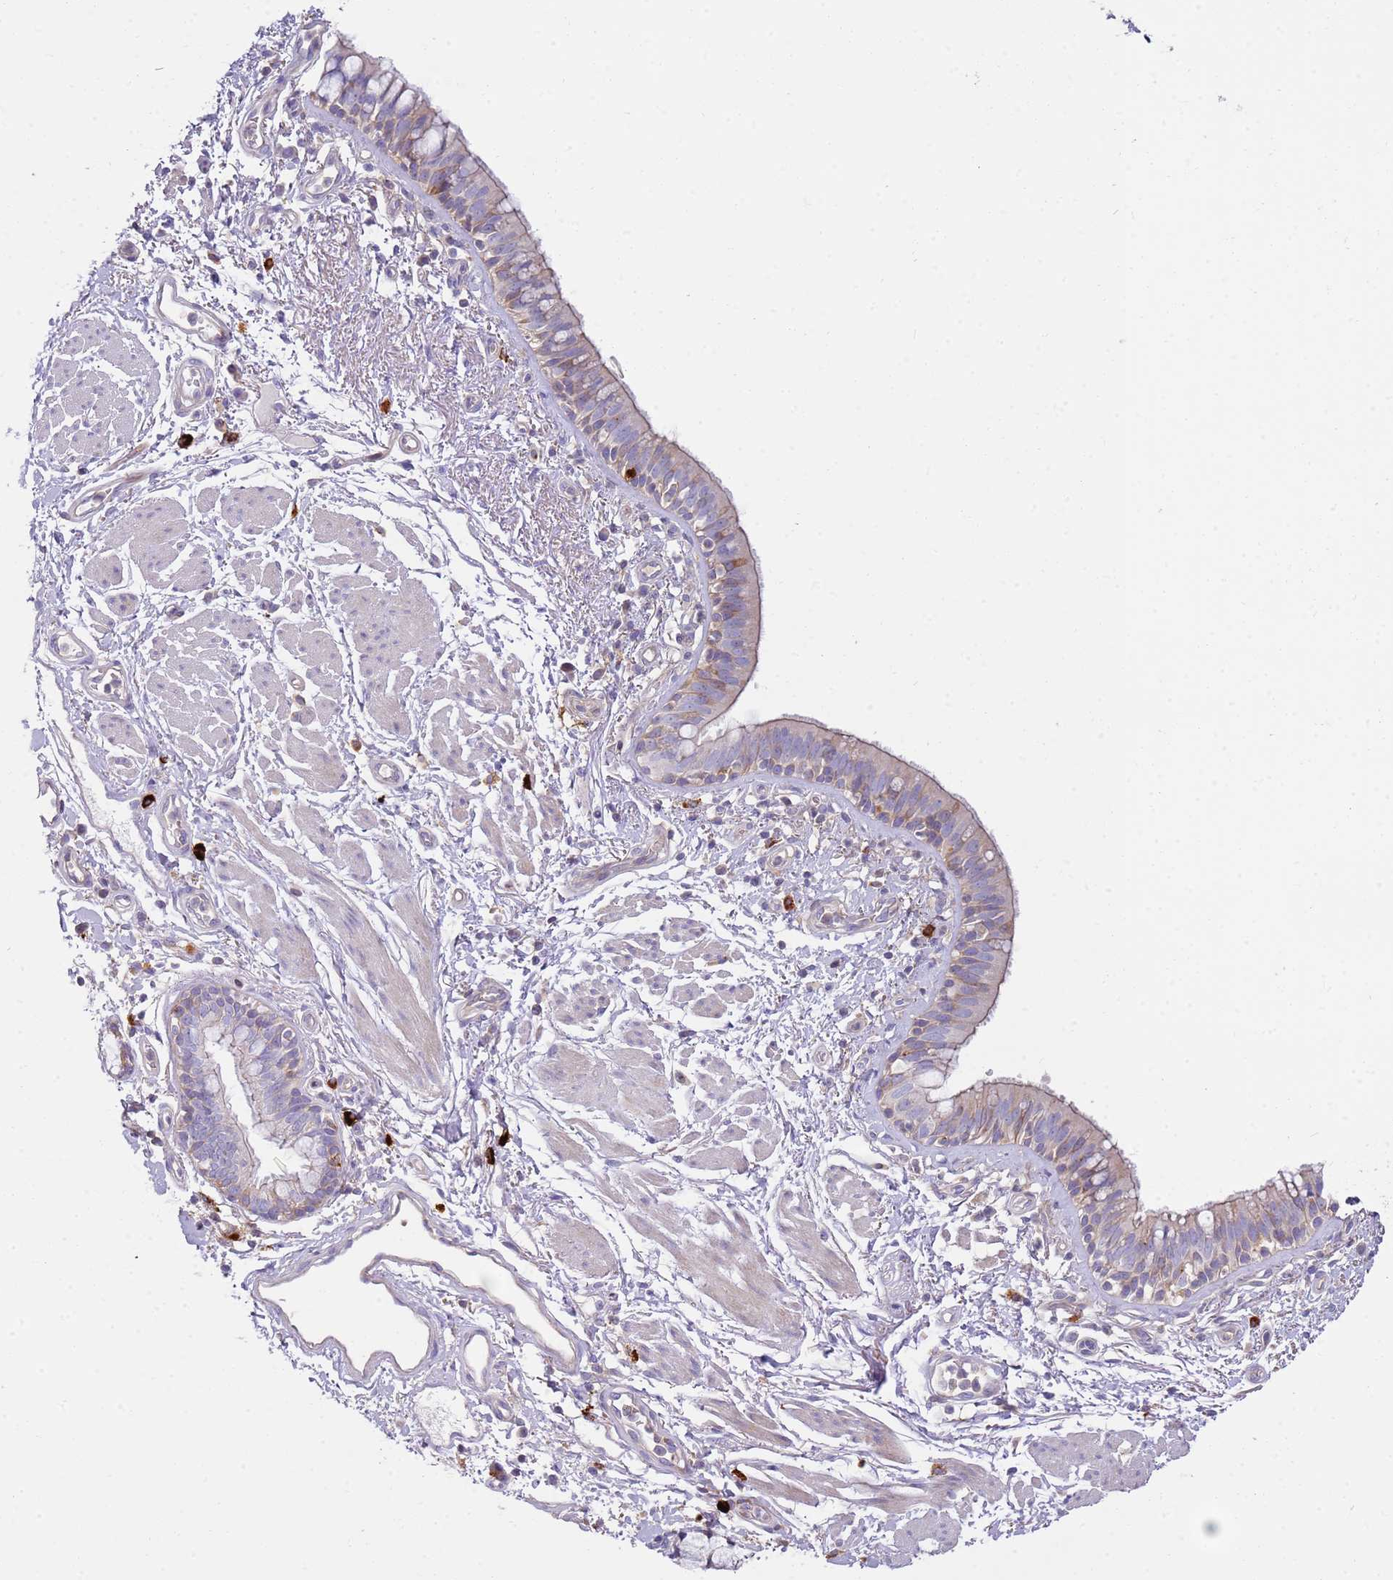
{"staining": {"intensity": "weak", "quantity": "25%-75%", "location": "cytoplasmic/membranous"}, "tissue": "bronchus", "cell_type": "Respiratory epithelial cells", "image_type": "normal", "snomed": [{"axis": "morphology", "description": "Normal tissue, NOS"}, {"axis": "morphology", "description": "Neoplasm, uncertain whether benign or malignant"}, {"axis": "topography", "description": "Bronchus"}, {"axis": "topography", "description": "Lung"}], "caption": "IHC (DAB) staining of benign bronchus displays weak cytoplasmic/membranous protein staining in approximately 25%-75% of respiratory epithelial cells. (DAB IHC, brown staining for protein, blue staining for nuclei).", "gene": "FPR1", "patient": {"sex": "male", "age": 55}}